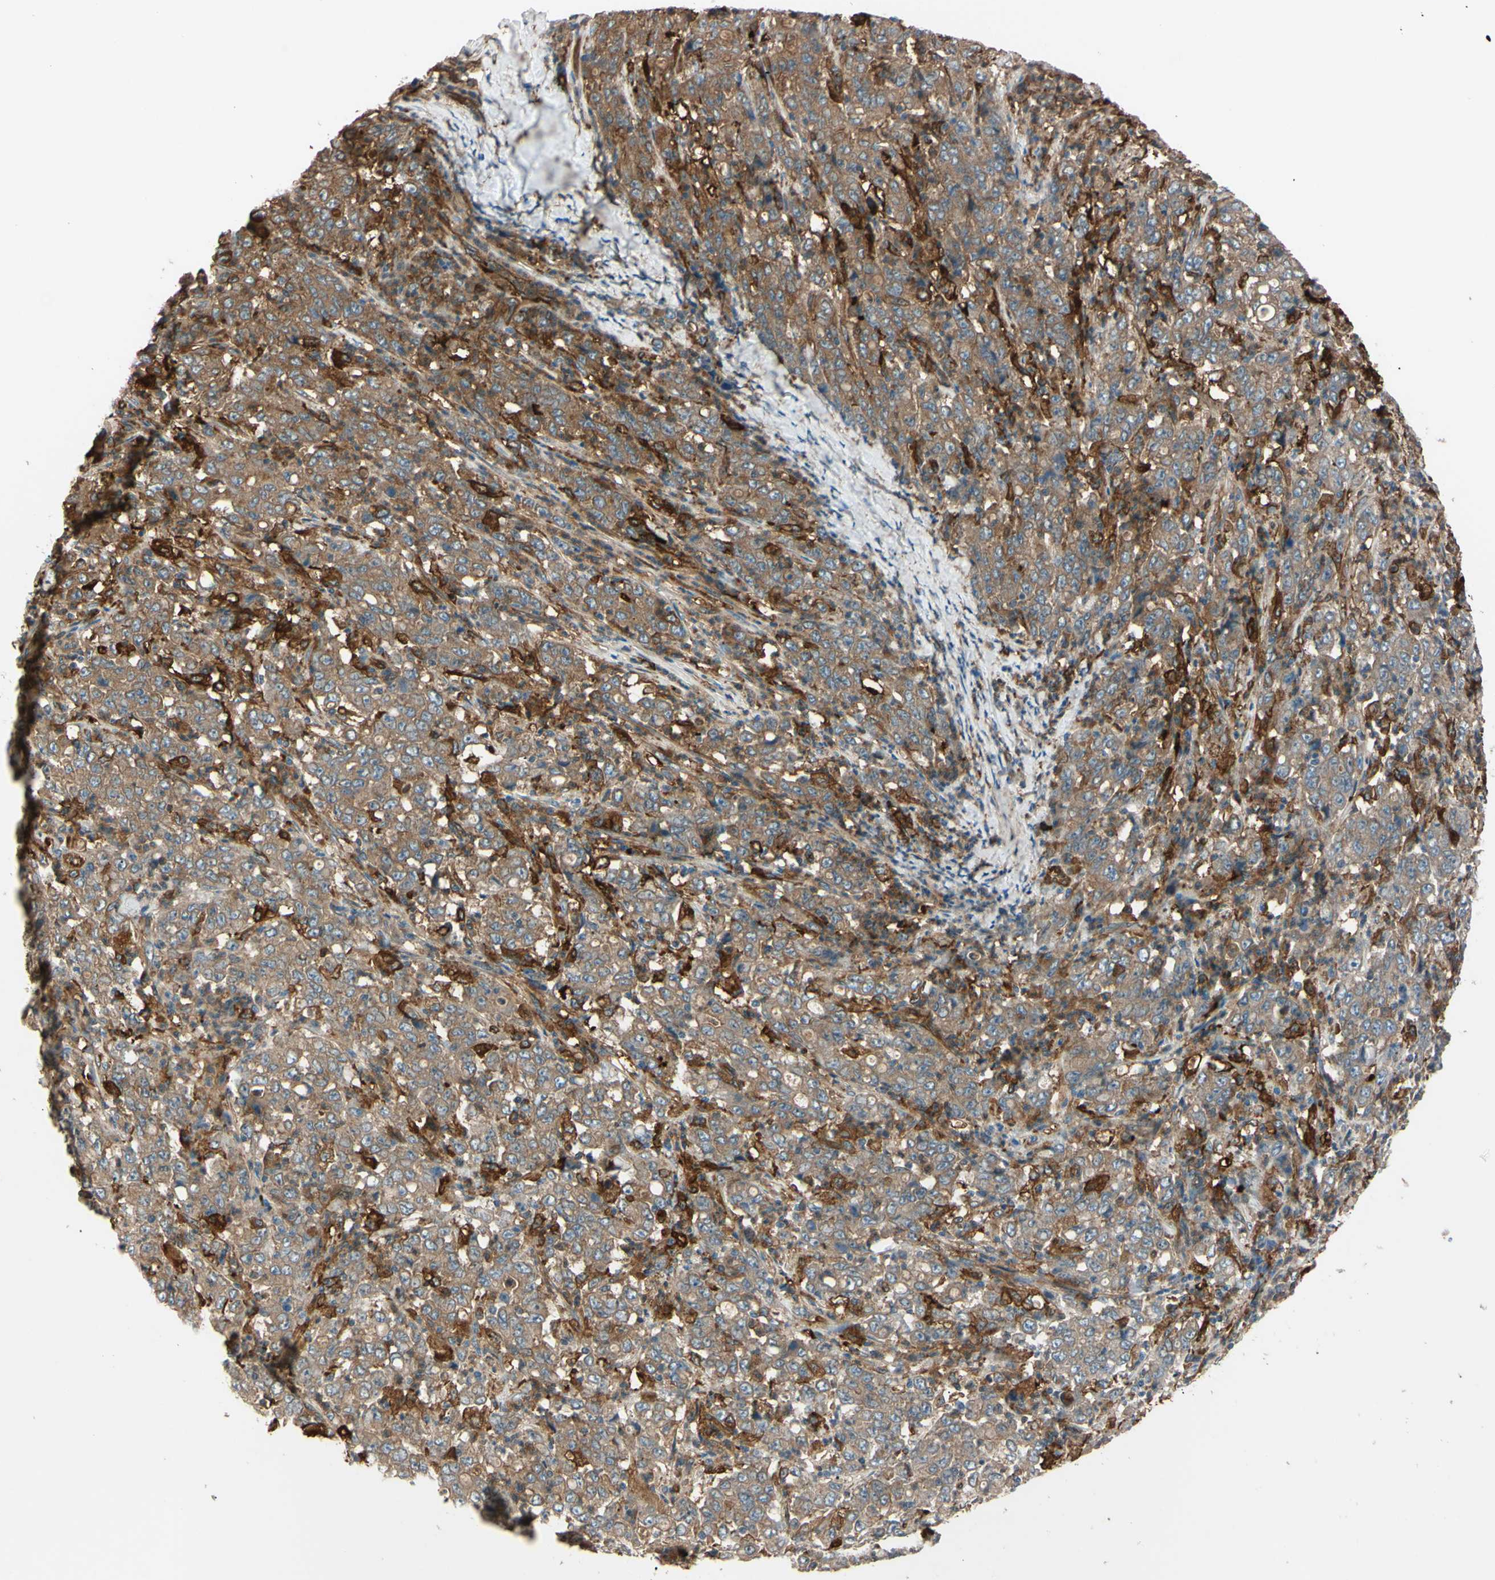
{"staining": {"intensity": "moderate", "quantity": ">75%", "location": "cytoplasmic/membranous"}, "tissue": "stomach cancer", "cell_type": "Tumor cells", "image_type": "cancer", "snomed": [{"axis": "morphology", "description": "Adenocarcinoma, NOS"}, {"axis": "topography", "description": "Stomach, lower"}], "caption": "Protein staining of stomach cancer tissue reveals moderate cytoplasmic/membranous positivity in approximately >75% of tumor cells.", "gene": "PTPN12", "patient": {"sex": "female", "age": 71}}